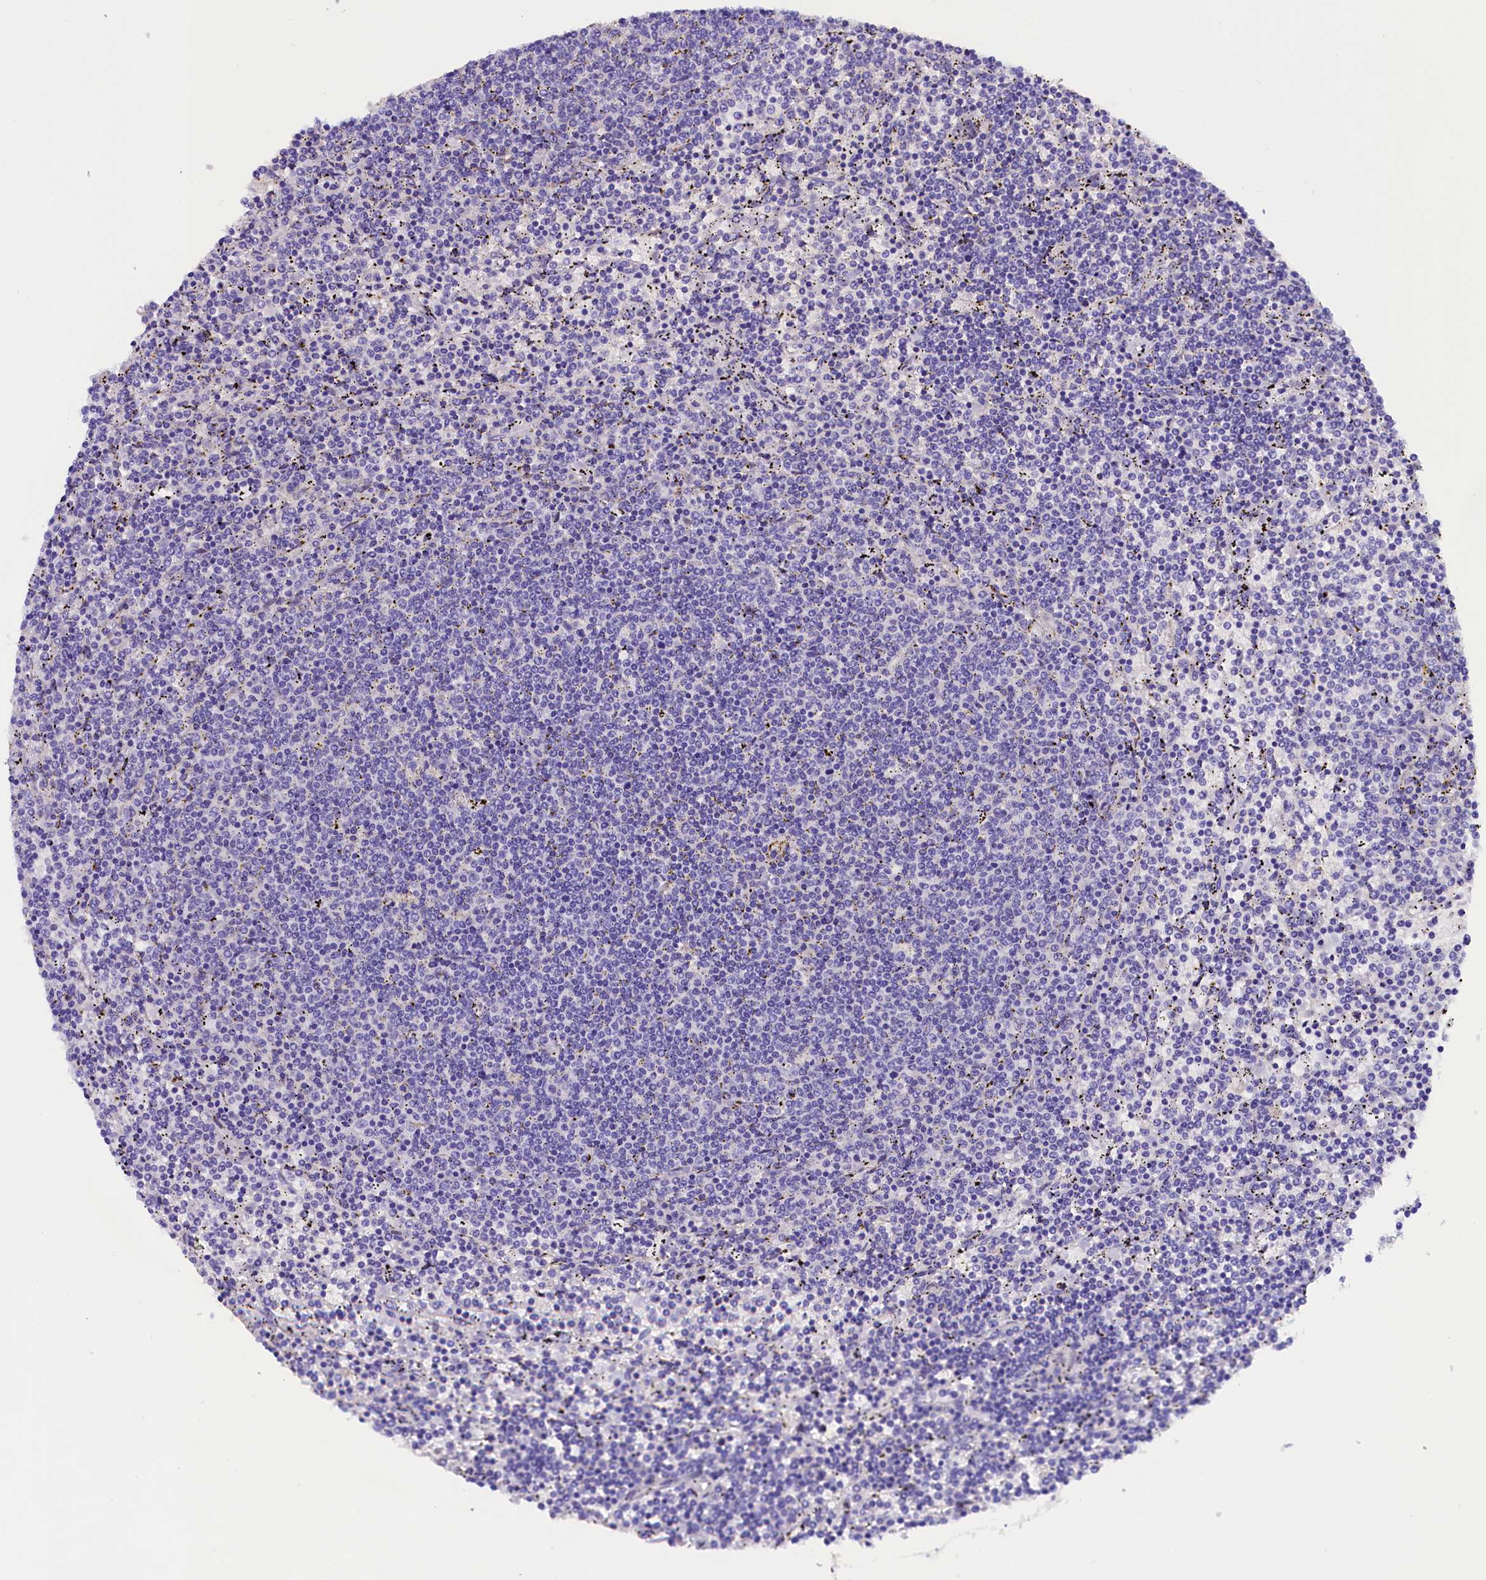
{"staining": {"intensity": "negative", "quantity": "none", "location": "none"}, "tissue": "lymphoma", "cell_type": "Tumor cells", "image_type": "cancer", "snomed": [{"axis": "morphology", "description": "Malignant lymphoma, non-Hodgkin's type, Low grade"}, {"axis": "topography", "description": "Spleen"}], "caption": "Immunohistochemistry histopathology image of neoplastic tissue: malignant lymphoma, non-Hodgkin's type (low-grade) stained with DAB shows no significant protein staining in tumor cells.", "gene": "SOD3", "patient": {"sex": "female", "age": 50}}